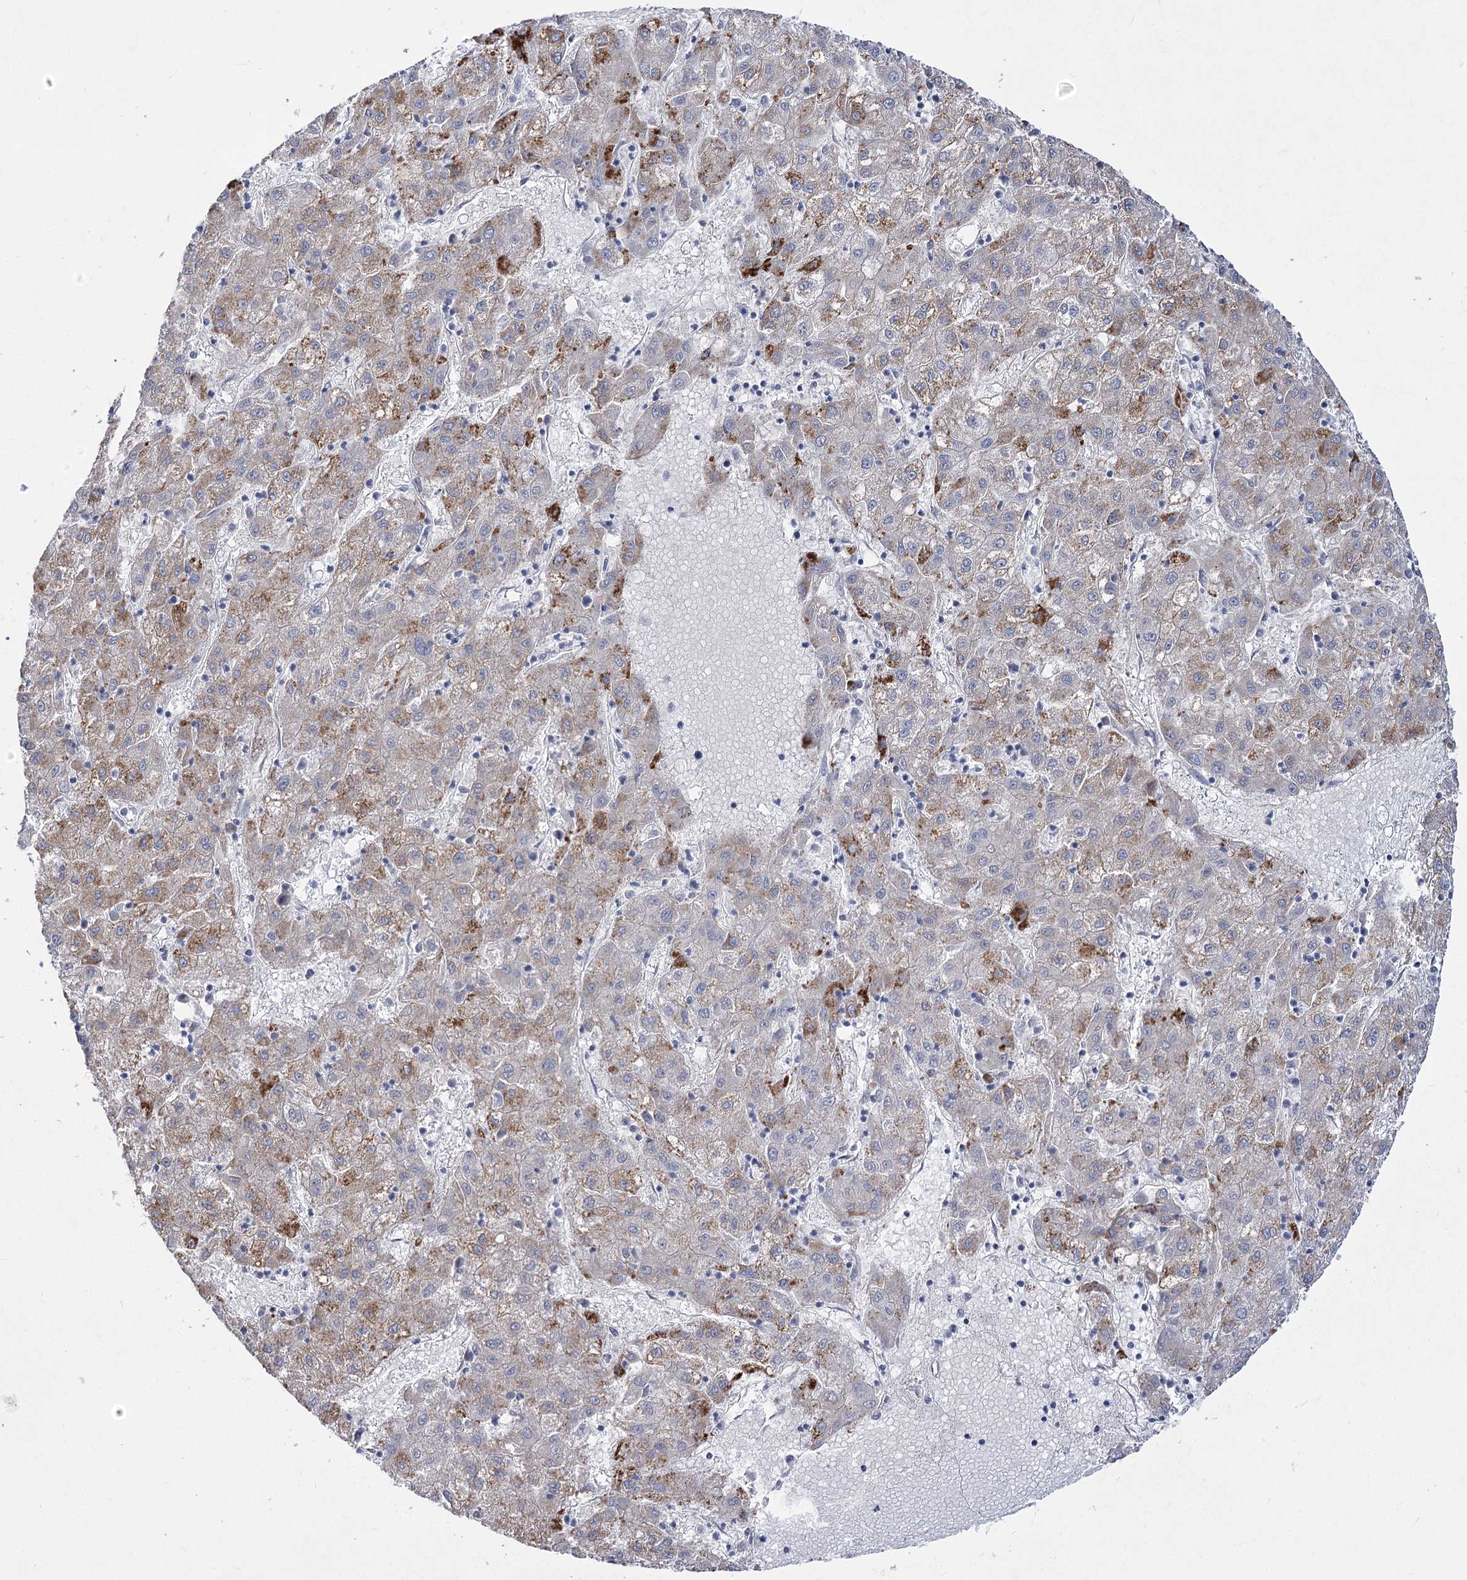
{"staining": {"intensity": "moderate", "quantity": "<25%", "location": "cytoplasmic/membranous"}, "tissue": "liver cancer", "cell_type": "Tumor cells", "image_type": "cancer", "snomed": [{"axis": "morphology", "description": "Carcinoma, Hepatocellular, NOS"}, {"axis": "topography", "description": "Liver"}], "caption": "An immunohistochemistry image of tumor tissue is shown. Protein staining in brown shows moderate cytoplasmic/membranous positivity in hepatocellular carcinoma (liver) within tumor cells.", "gene": "SUOX", "patient": {"sex": "male", "age": 72}}